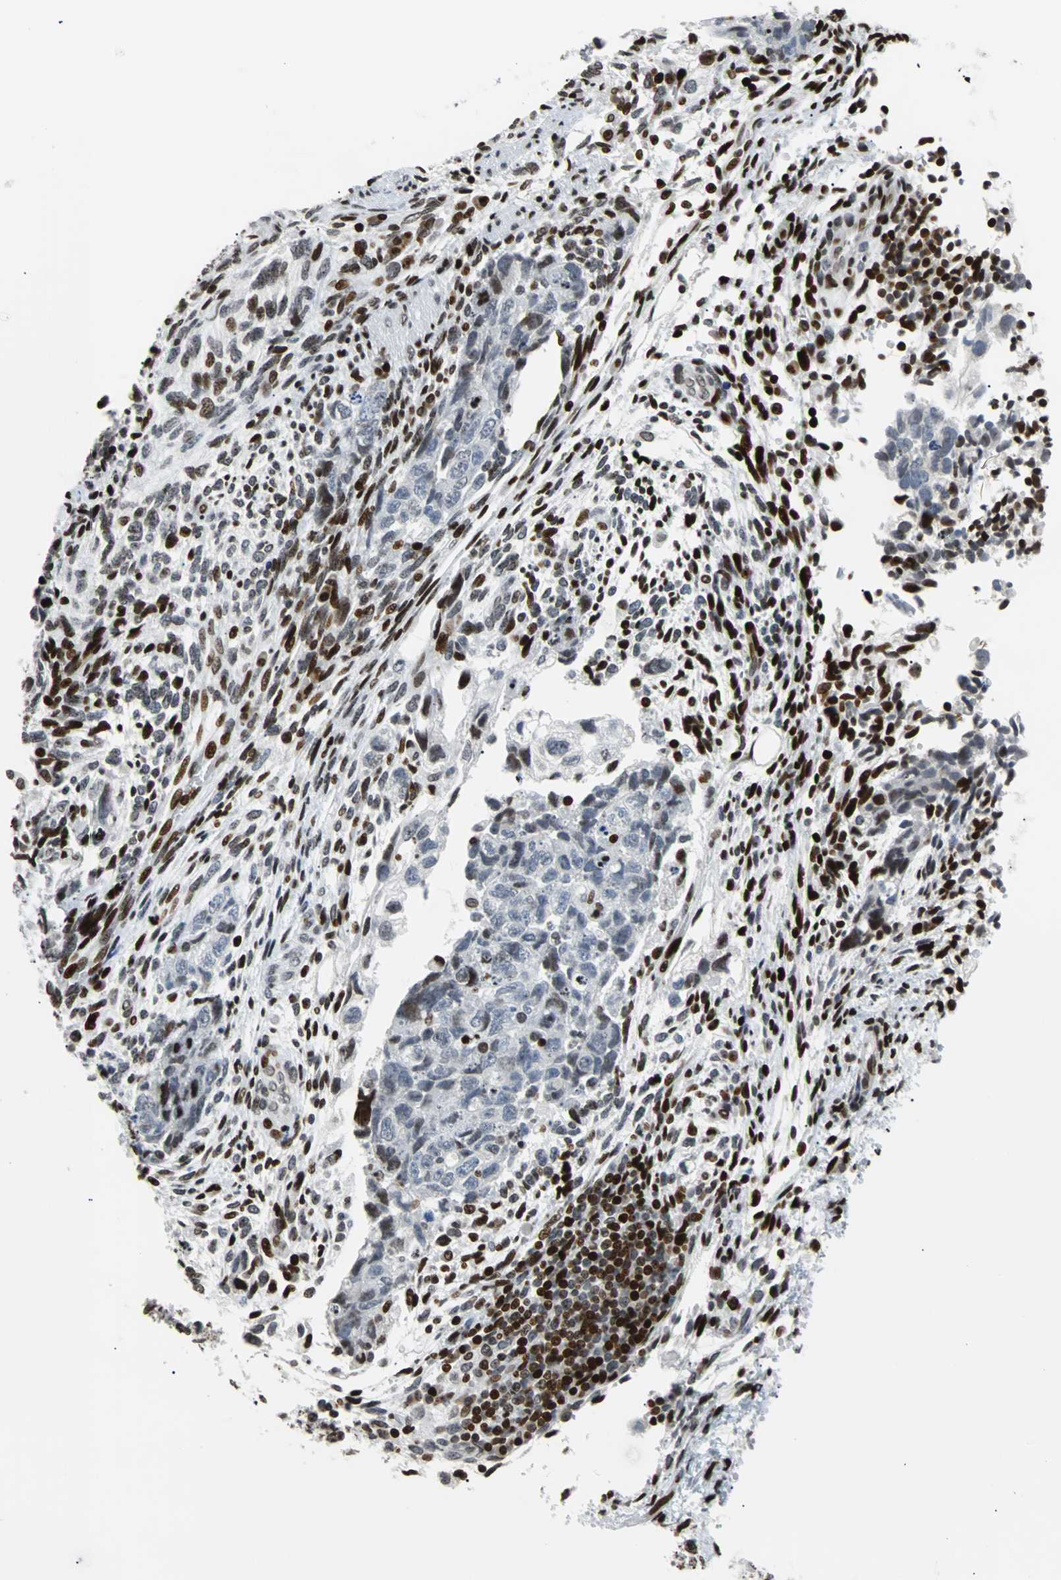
{"staining": {"intensity": "weak", "quantity": "<25%", "location": "nuclear"}, "tissue": "testis cancer", "cell_type": "Tumor cells", "image_type": "cancer", "snomed": [{"axis": "morphology", "description": "Normal tissue, NOS"}, {"axis": "morphology", "description": "Carcinoma, Embryonal, NOS"}, {"axis": "topography", "description": "Testis"}], "caption": "Immunohistochemical staining of human embryonal carcinoma (testis) demonstrates no significant positivity in tumor cells. (DAB IHC visualized using brightfield microscopy, high magnification).", "gene": "ZNF131", "patient": {"sex": "male", "age": 36}}